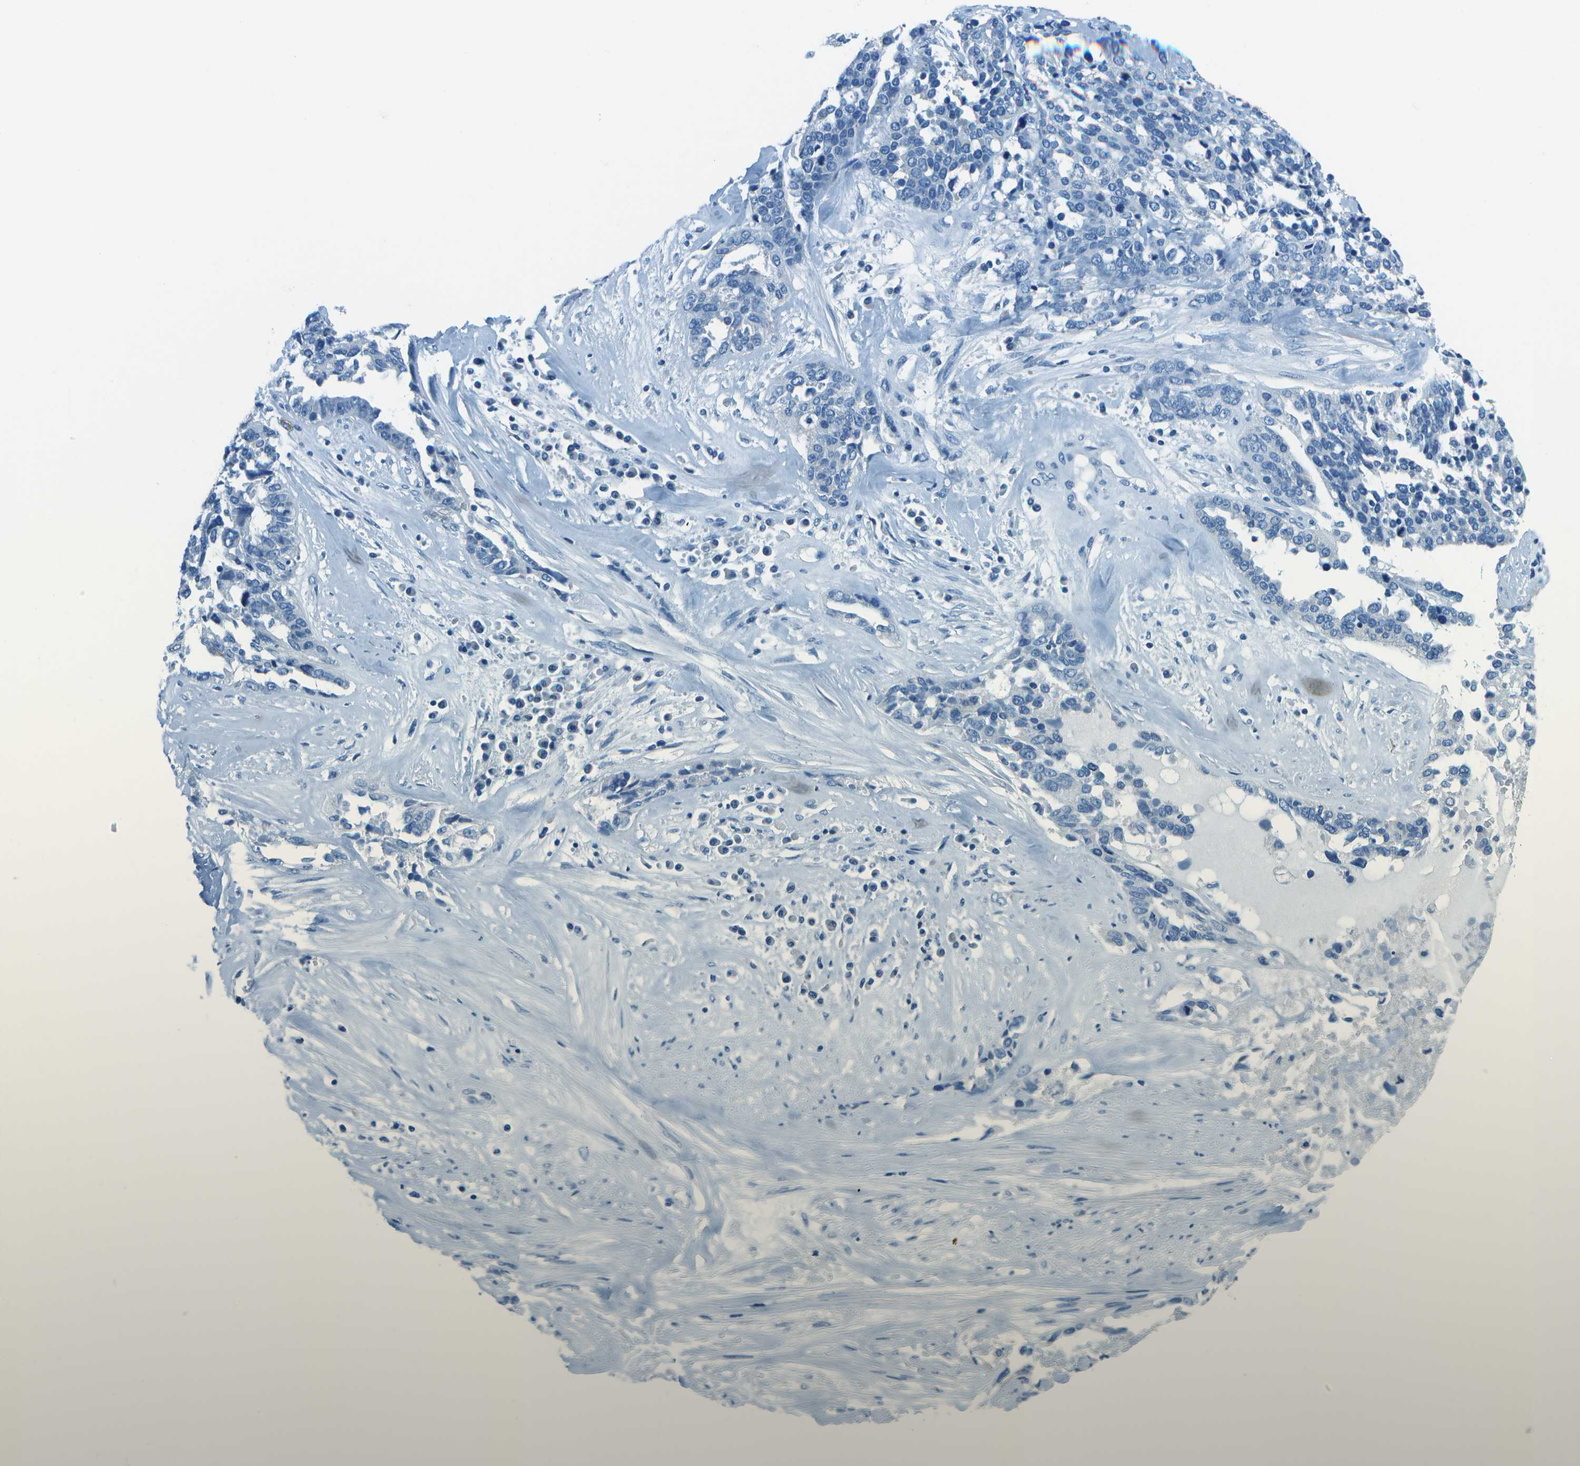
{"staining": {"intensity": "negative", "quantity": "none", "location": "none"}, "tissue": "ovarian cancer", "cell_type": "Tumor cells", "image_type": "cancer", "snomed": [{"axis": "morphology", "description": "Cystadenocarcinoma, serous, NOS"}, {"axis": "topography", "description": "Ovary"}], "caption": "The histopathology image shows no significant staining in tumor cells of ovarian serous cystadenocarcinoma.", "gene": "SLC16A10", "patient": {"sex": "female", "age": 44}}